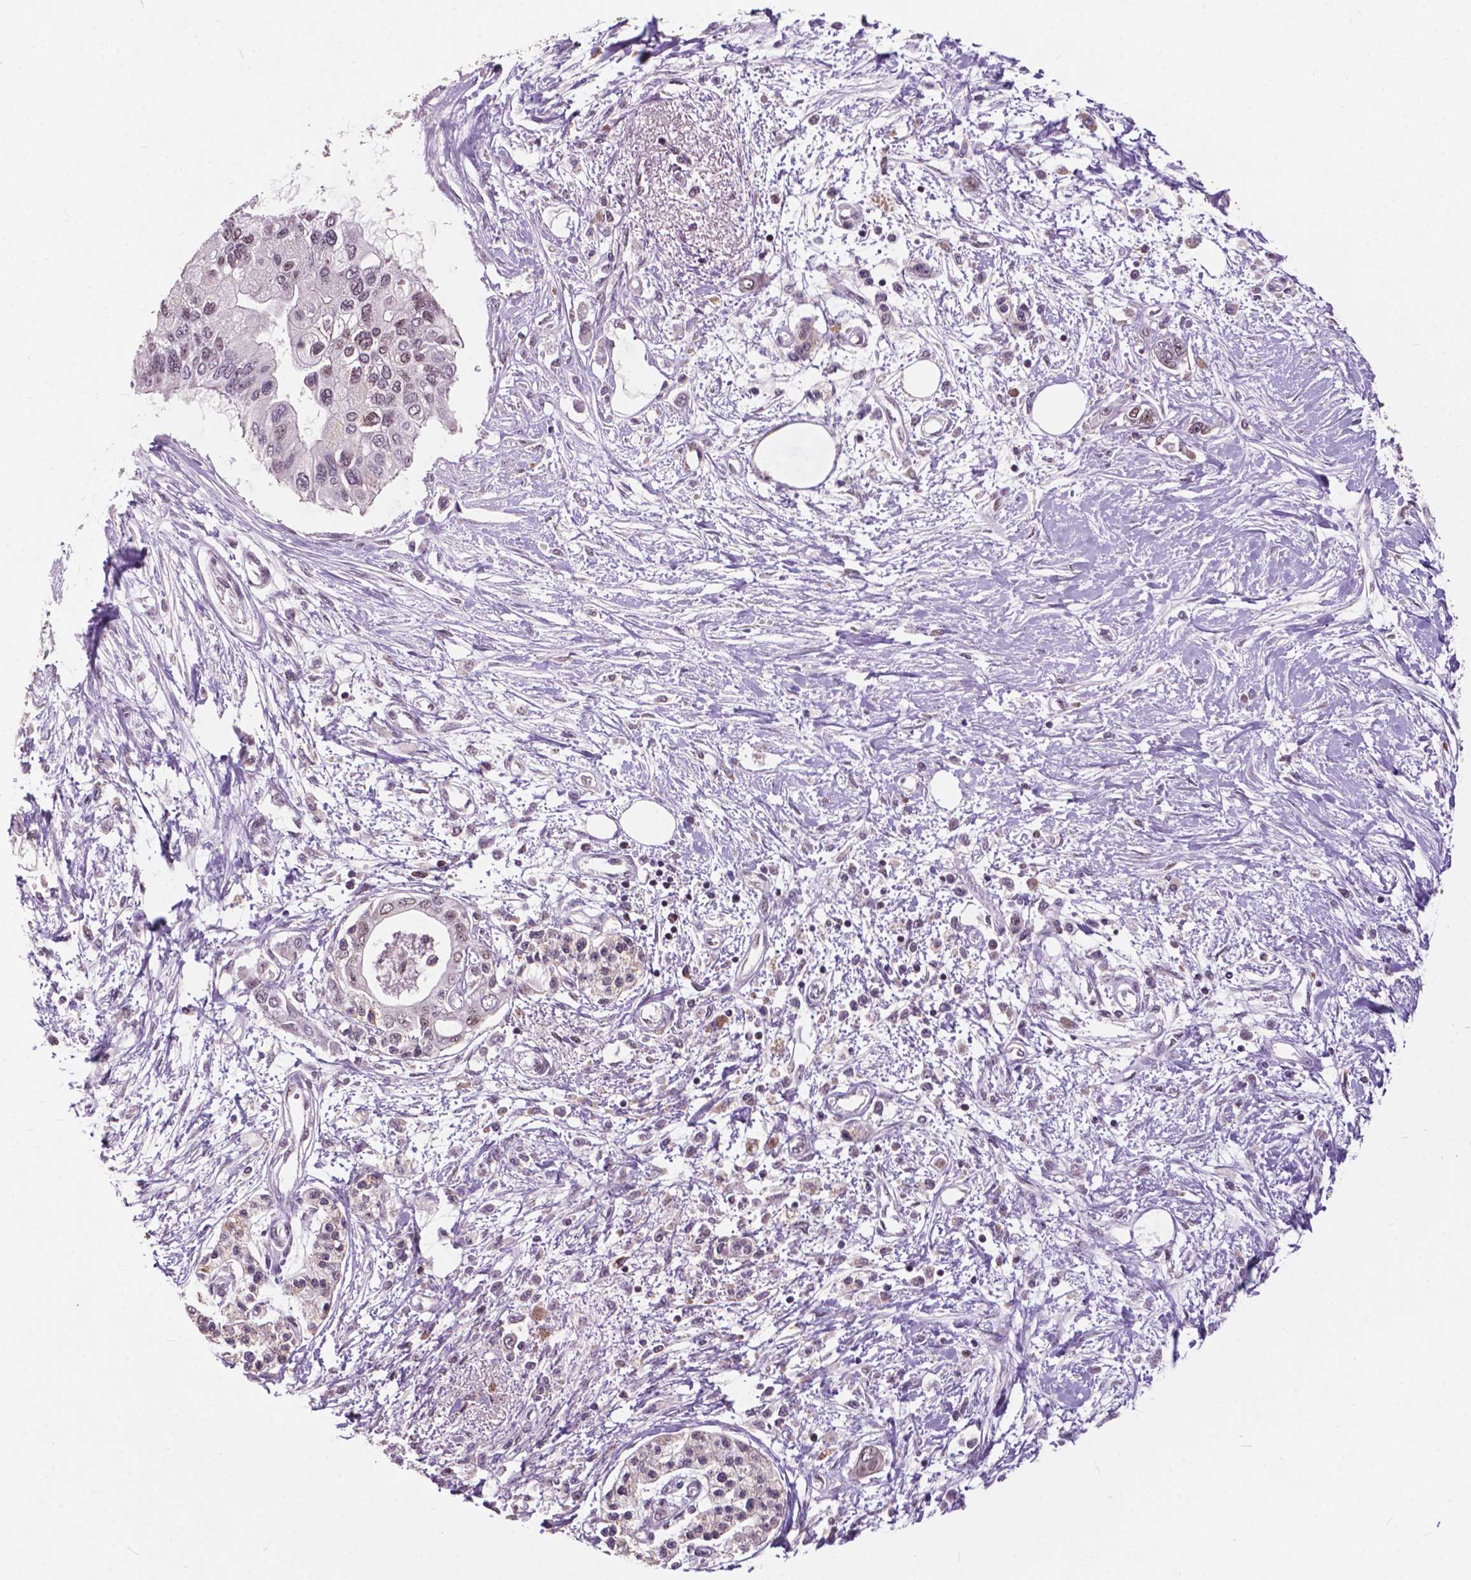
{"staining": {"intensity": "weak", "quantity": "<25%", "location": "nuclear"}, "tissue": "pancreatic cancer", "cell_type": "Tumor cells", "image_type": "cancer", "snomed": [{"axis": "morphology", "description": "Adenocarcinoma, NOS"}, {"axis": "topography", "description": "Pancreas"}], "caption": "Tumor cells are negative for brown protein staining in pancreatic cancer. (DAB immunohistochemistry with hematoxylin counter stain).", "gene": "MSH2", "patient": {"sex": "female", "age": 77}}